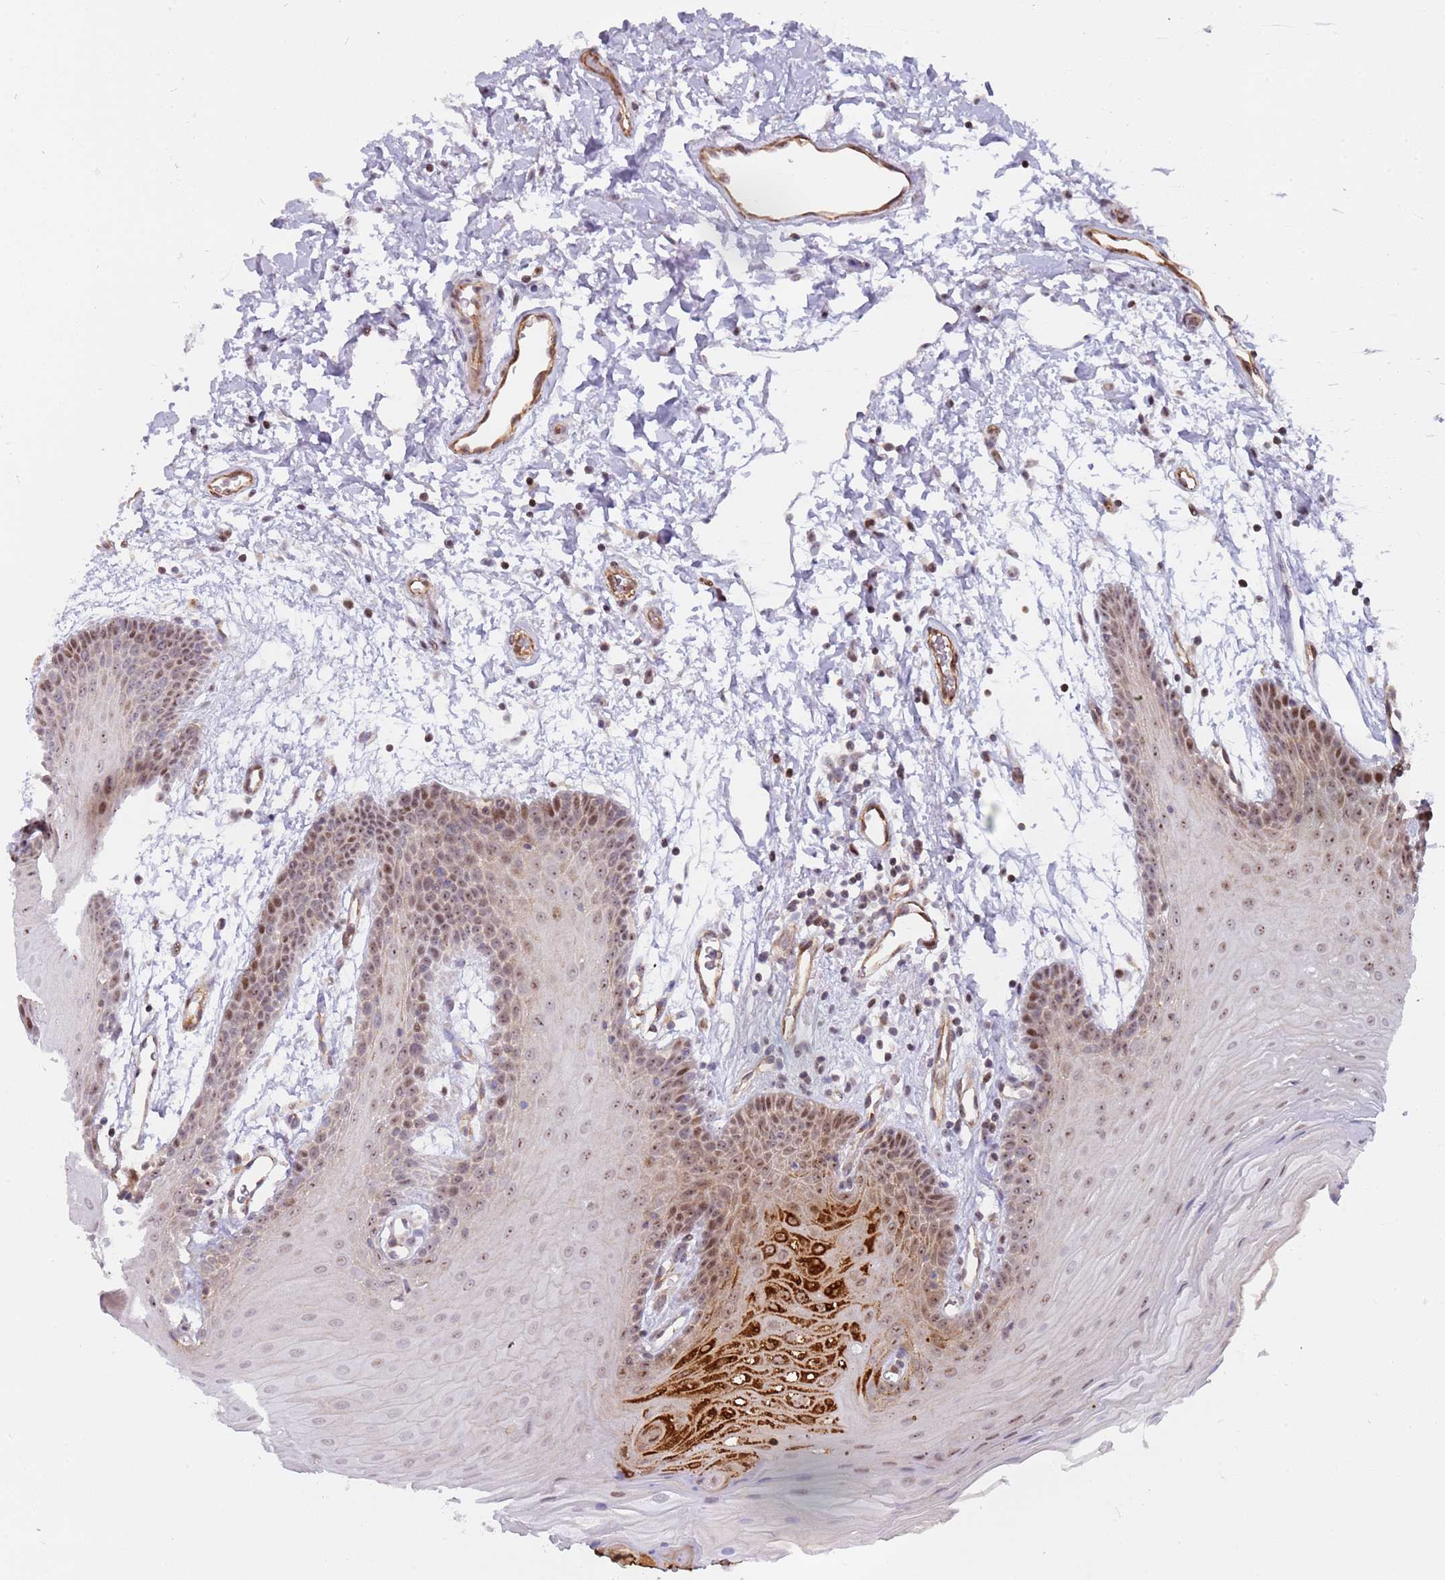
{"staining": {"intensity": "strong", "quantity": "<25%", "location": "cytoplasmic/membranous,nuclear"}, "tissue": "oral mucosa", "cell_type": "Squamous epithelial cells", "image_type": "normal", "snomed": [{"axis": "morphology", "description": "Normal tissue, NOS"}, {"axis": "topography", "description": "Skeletal muscle"}, {"axis": "topography", "description": "Oral tissue"}, {"axis": "topography", "description": "Salivary gland"}, {"axis": "topography", "description": "Peripheral nerve tissue"}], "caption": "Immunohistochemistry (IHC) staining of unremarkable oral mucosa, which exhibits medium levels of strong cytoplasmic/membranous,nuclear positivity in about <25% of squamous epithelial cells indicating strong cytoplasmic/membranous,nuclear protein positivity. The staining was performed using DAB (brown) for protein detection and nuclei were counterstained in hematoxylin (blue).", "gene": "LRMDA", "patient": {"sex": "male", "age": 54}}